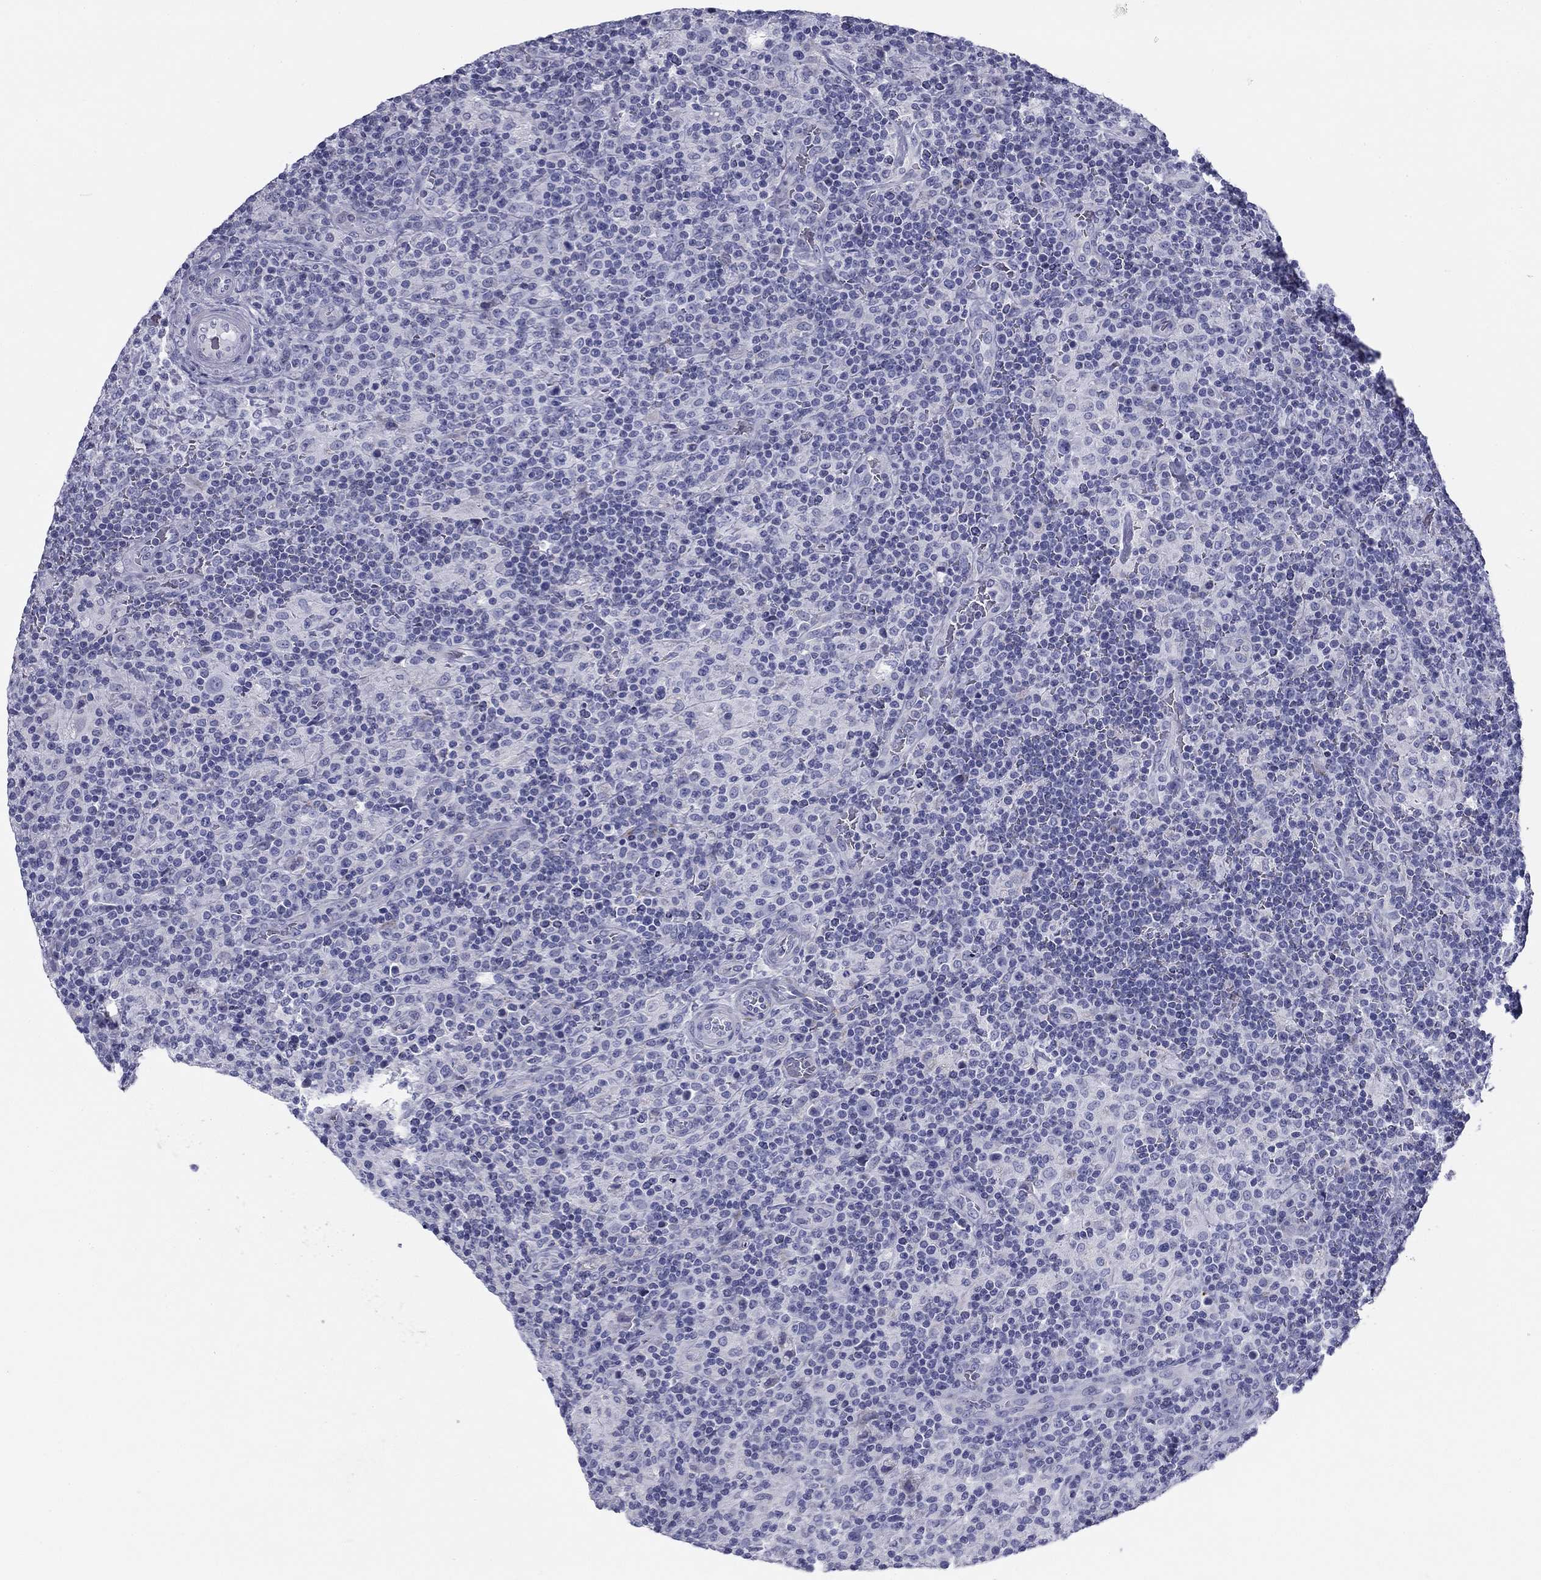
{"staining": {"intensity": "negative", "quantity": "none", "location": "none"}, "tissue": "lymphoma", "cell_type": "Tumor cells", "image_type": "cancer", "snomed": [{"axis": "morphology", "description": "Hodgkin's disease, NOS"}, {"axis": "topography", "description": "Lymph node"}], "caption": "There is no significant positivity in tumor cells of Hodgkin's disease.", "gene": "ZP2", "patient": {"sex": "male", "age": 70}}